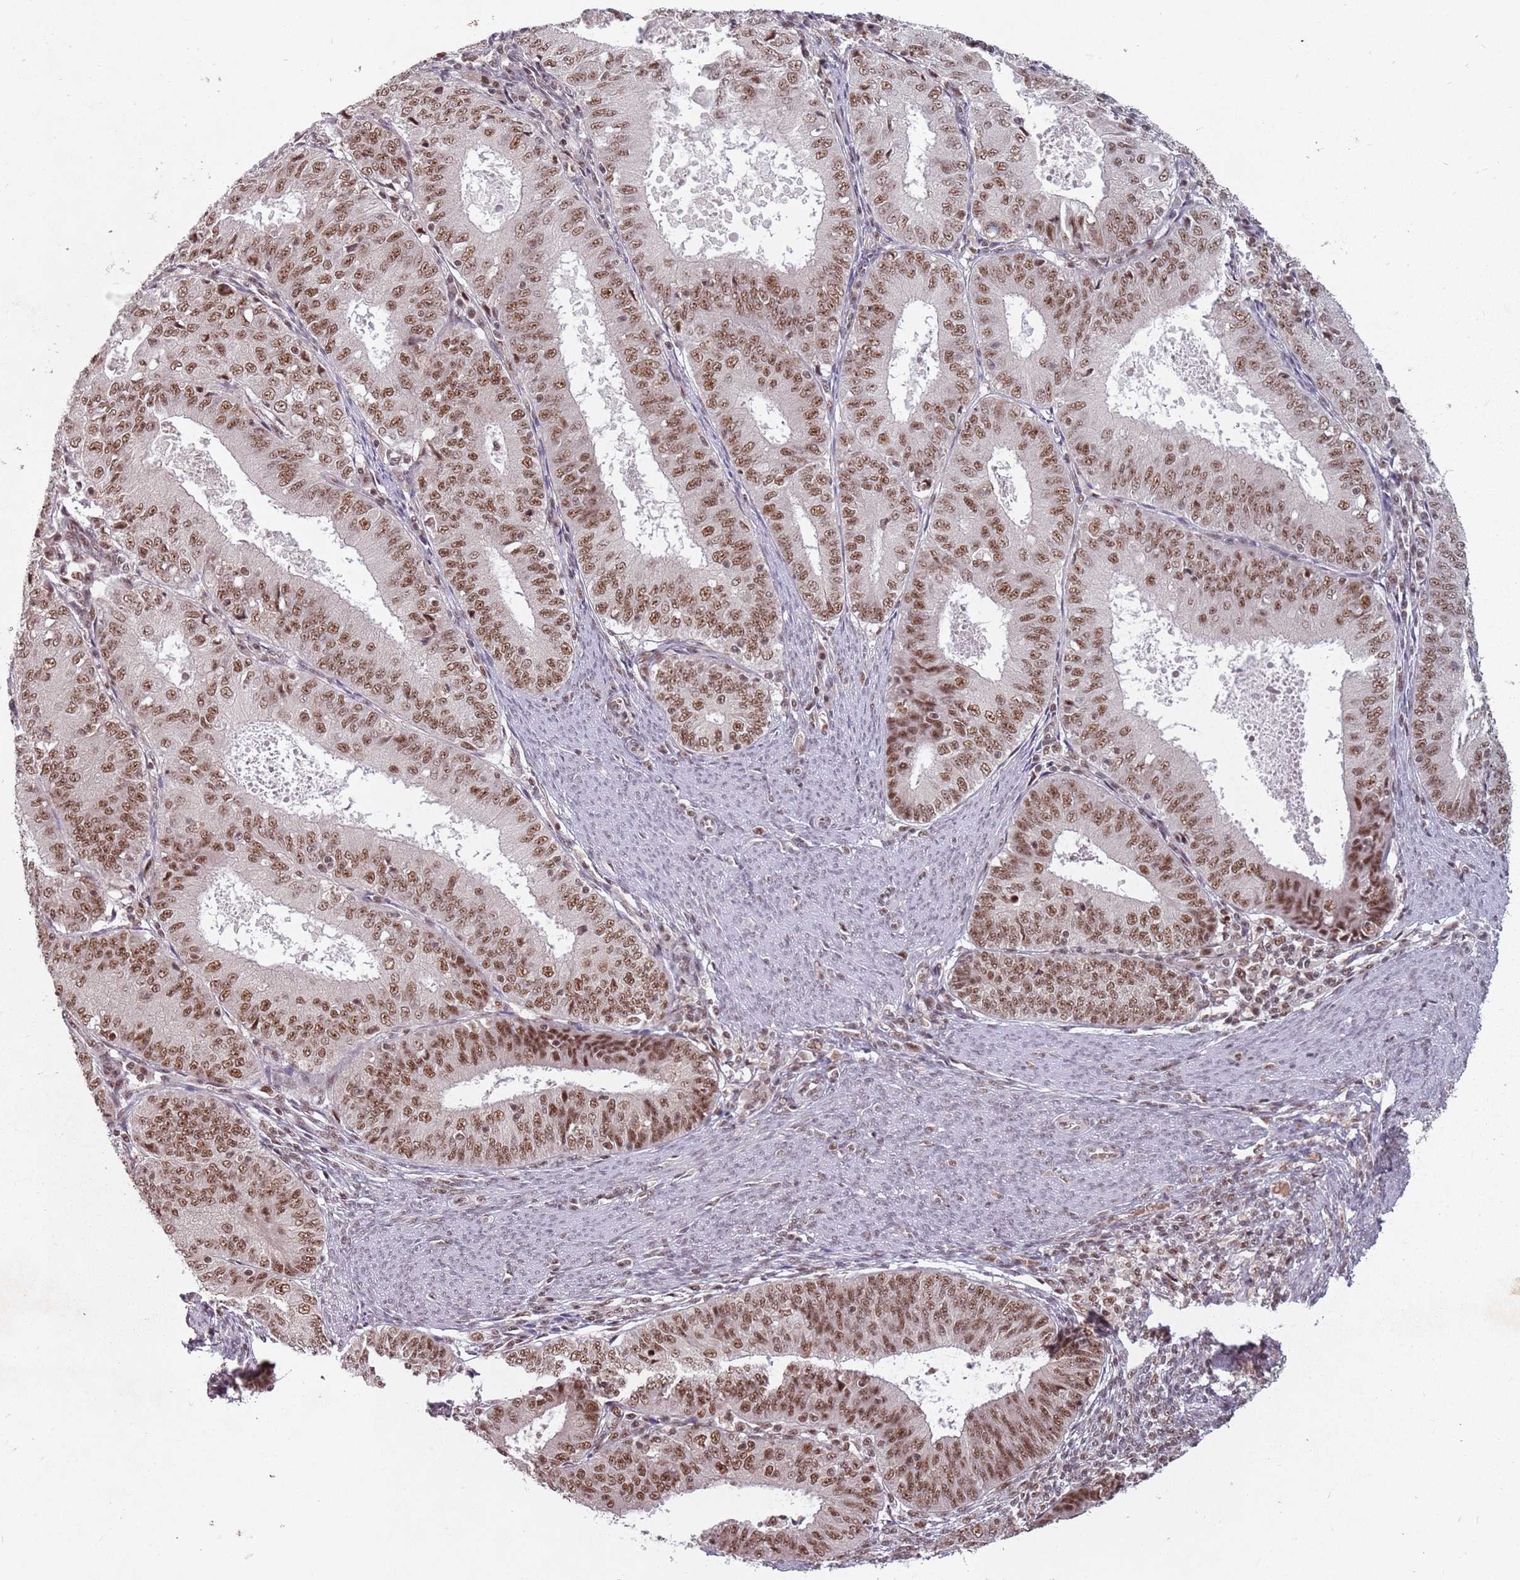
{"staining": {"intensity": "moderate", "quantity": ">75%", "location": "nuclear"}, "tissue": "endometrial cancer", "cell_type": "Tumor cells", "image_type": "cancer", "snomed": [{"axis": "morphology", "description": "Adenocarcinoma, NOS"}, {"axis": "topography", "description": "Endometrium"}], "caption": "There is medium levels of moderate nuclear positivity in tumor cells of endometrial cancer, as demonstrated by immunohistochemical staining (brown color).", "gene": "NCBP1", "patient": {"sex": "female", "age": 57}}